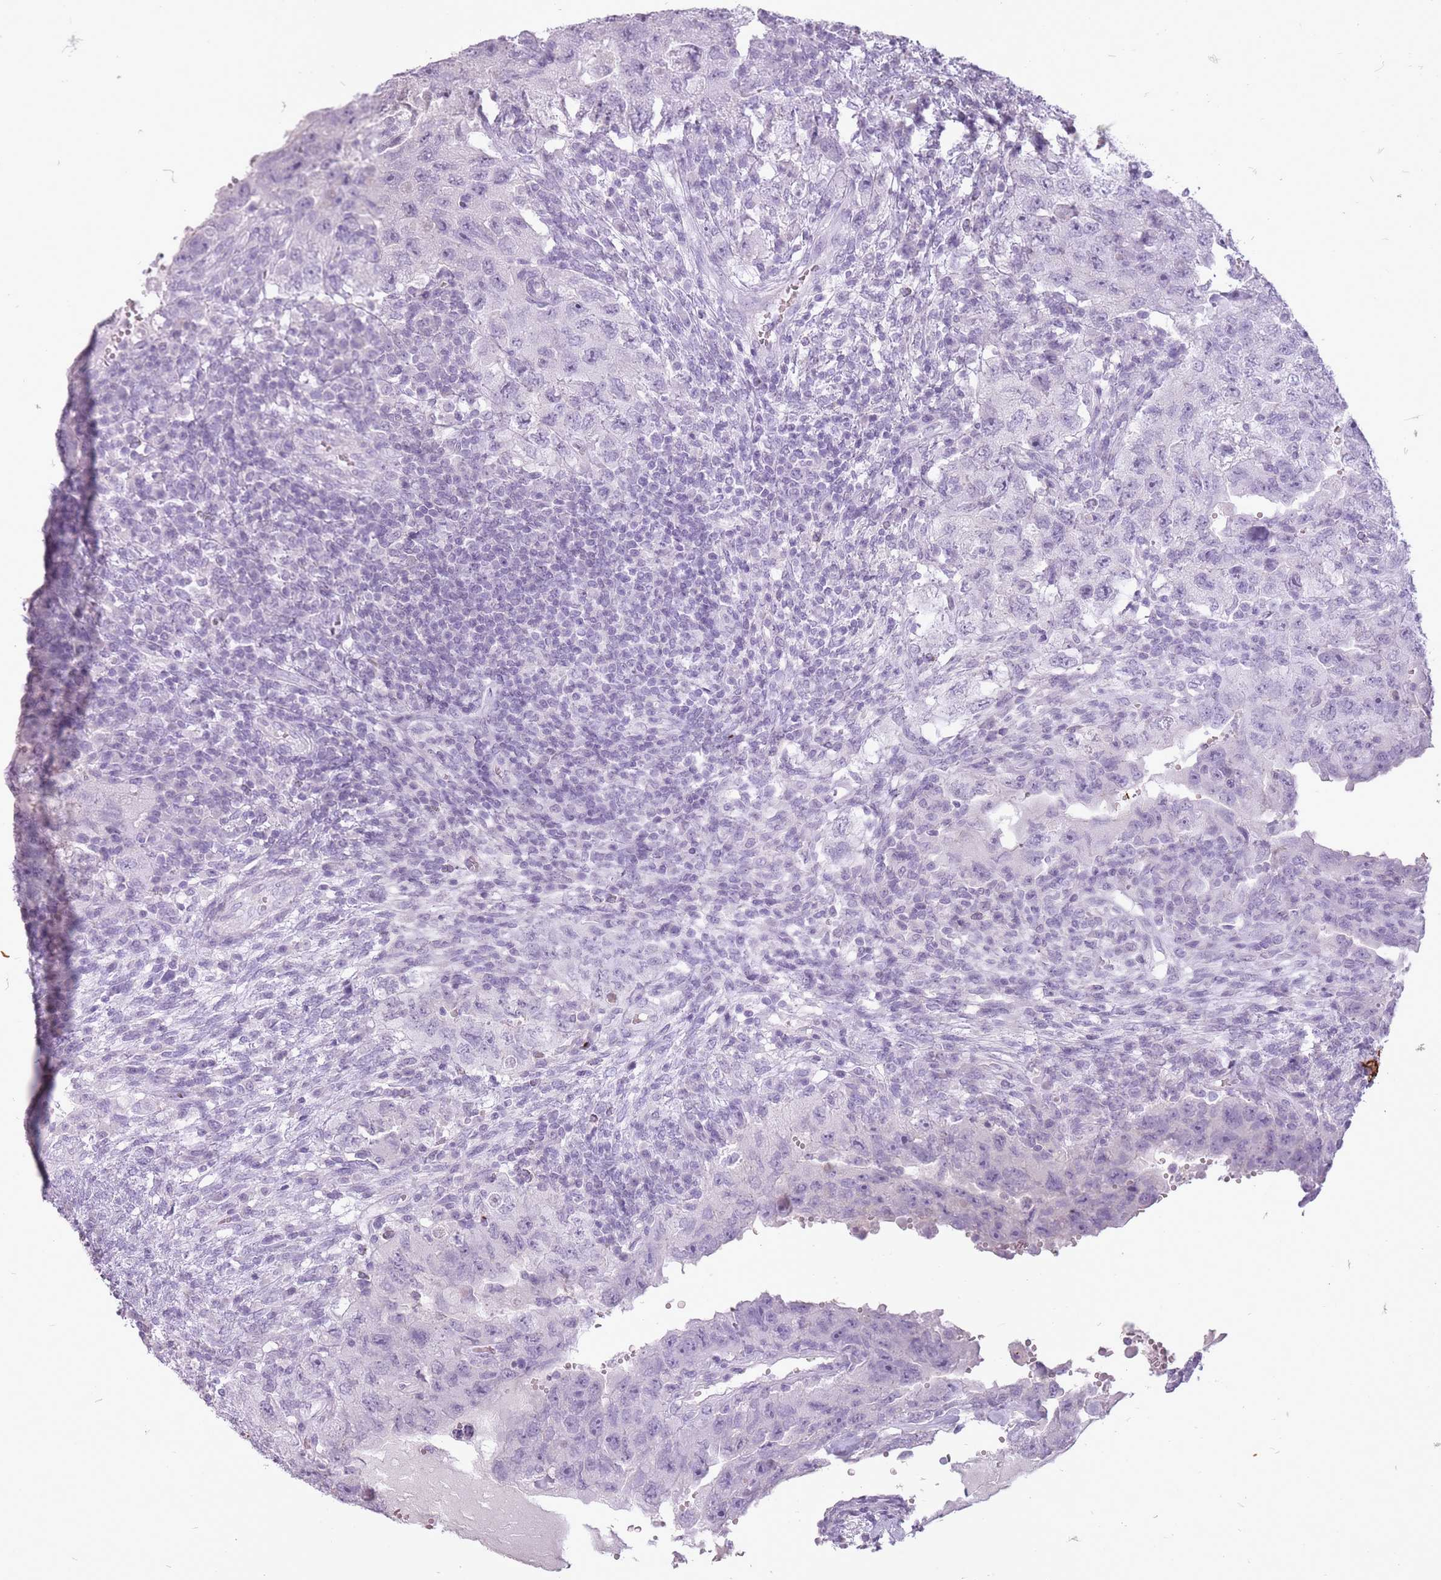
{"staining": {"intensity": "negative", "quantity": "none", "location": "none"}, "tissue": "testis cancer", "cell_type": "Tumor cells", "image_type": "cancer", "snomed": [{"axis": "morphology", "description": "Carcinoma, Embryonal, NOS"}, {"axis": "topography", "description": "Testis"}], "caption": "Immunohistochemical staining of embryonal carcinoma (testis) displays no significant staining in tumor cells.", "gene": "RFX4", "patient": {"sex": "male", "age": 26}}